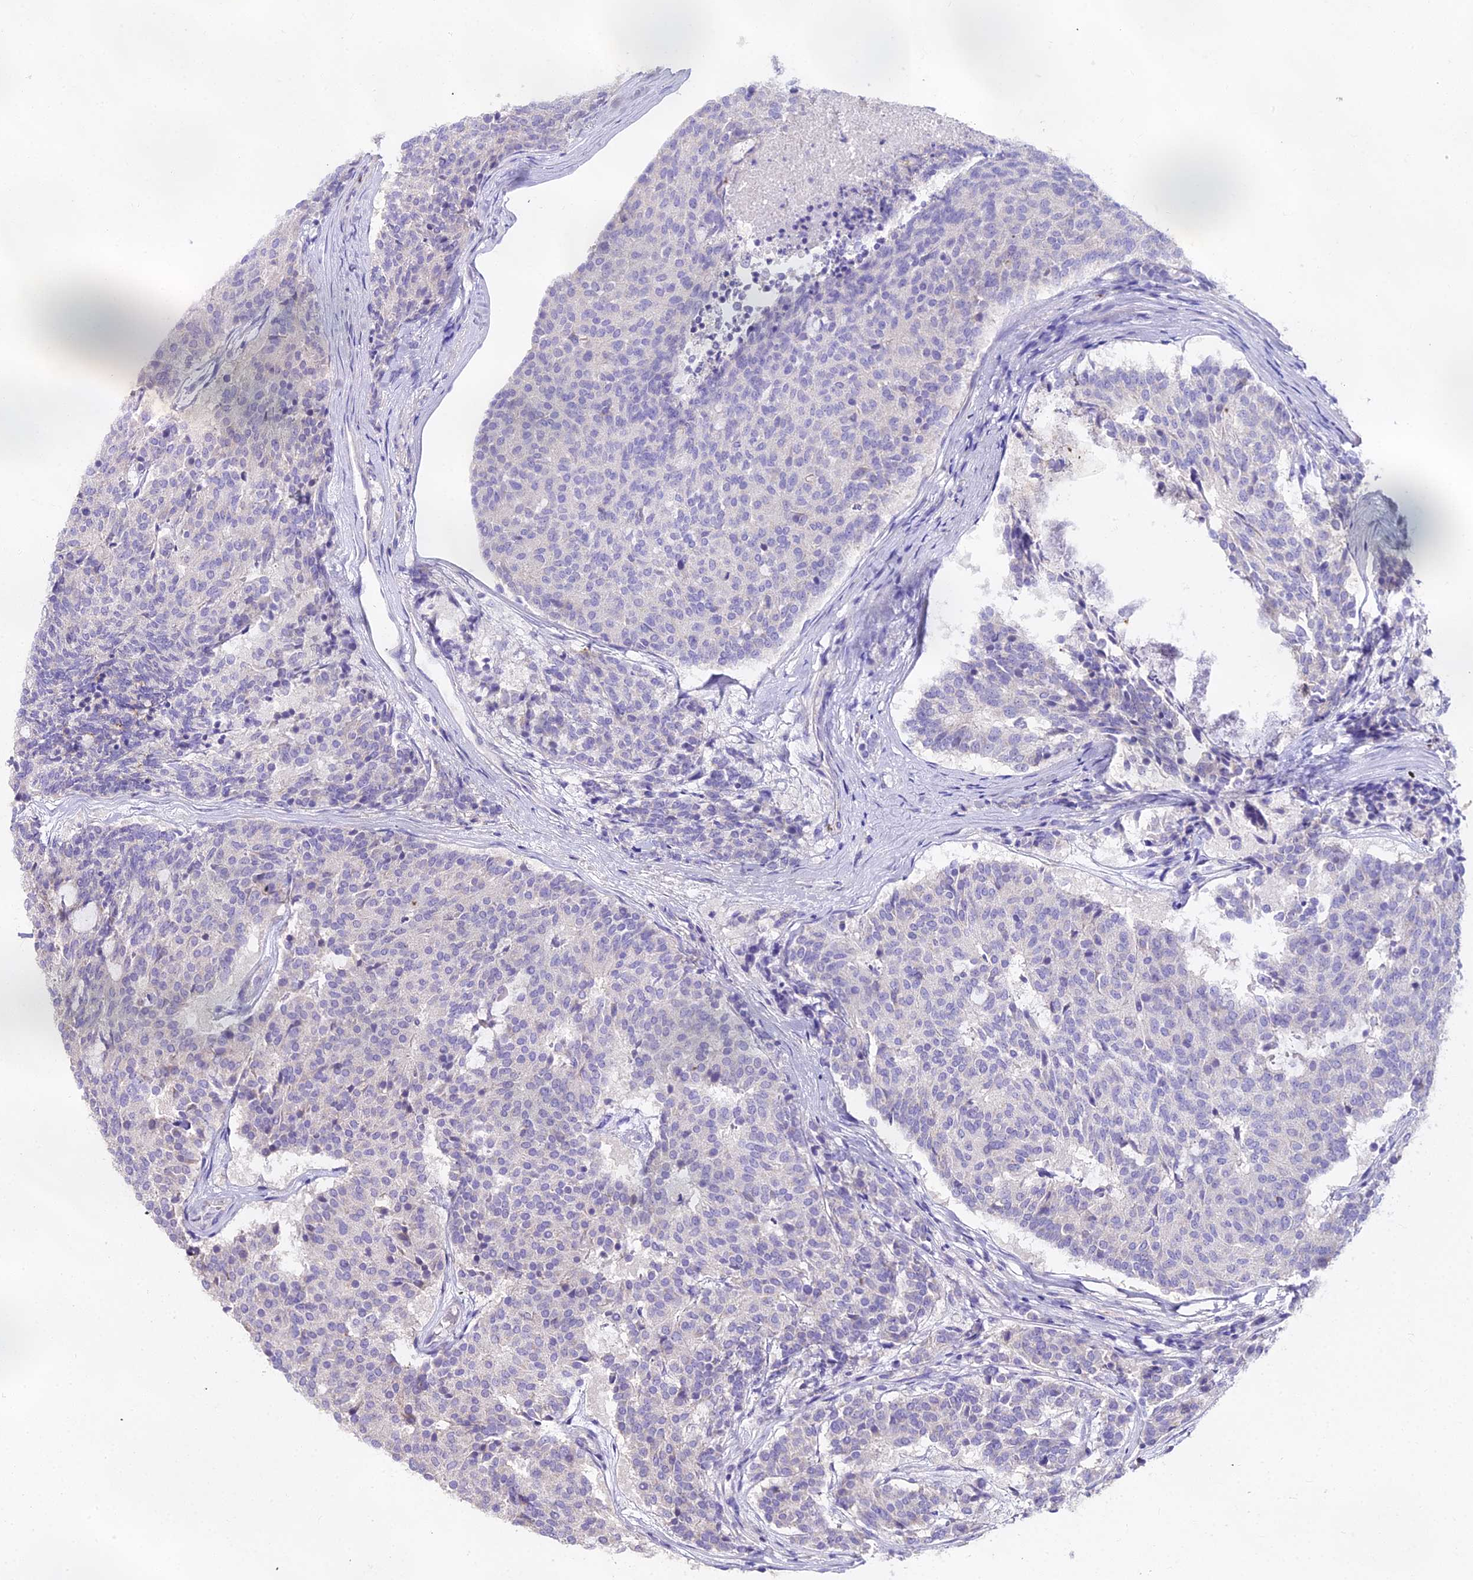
{"staining": {"intensity": "negative", "quantity": "none", "location": "none"}, "tissue": "carcinoid", "cell_type": "Tumor cells", "image_type": "cancer", "snomed": [{"axis": "morphology", "description": "Carcinoid, malignant, NOS"}, {"axis": "topography", "description": "Pancreas"}], "caption": "Tumor cells are negative for protein expression in human carcinoid (malignant).", "gene": "GLYAT", "patient": {"sex": "female", "age": 54}}